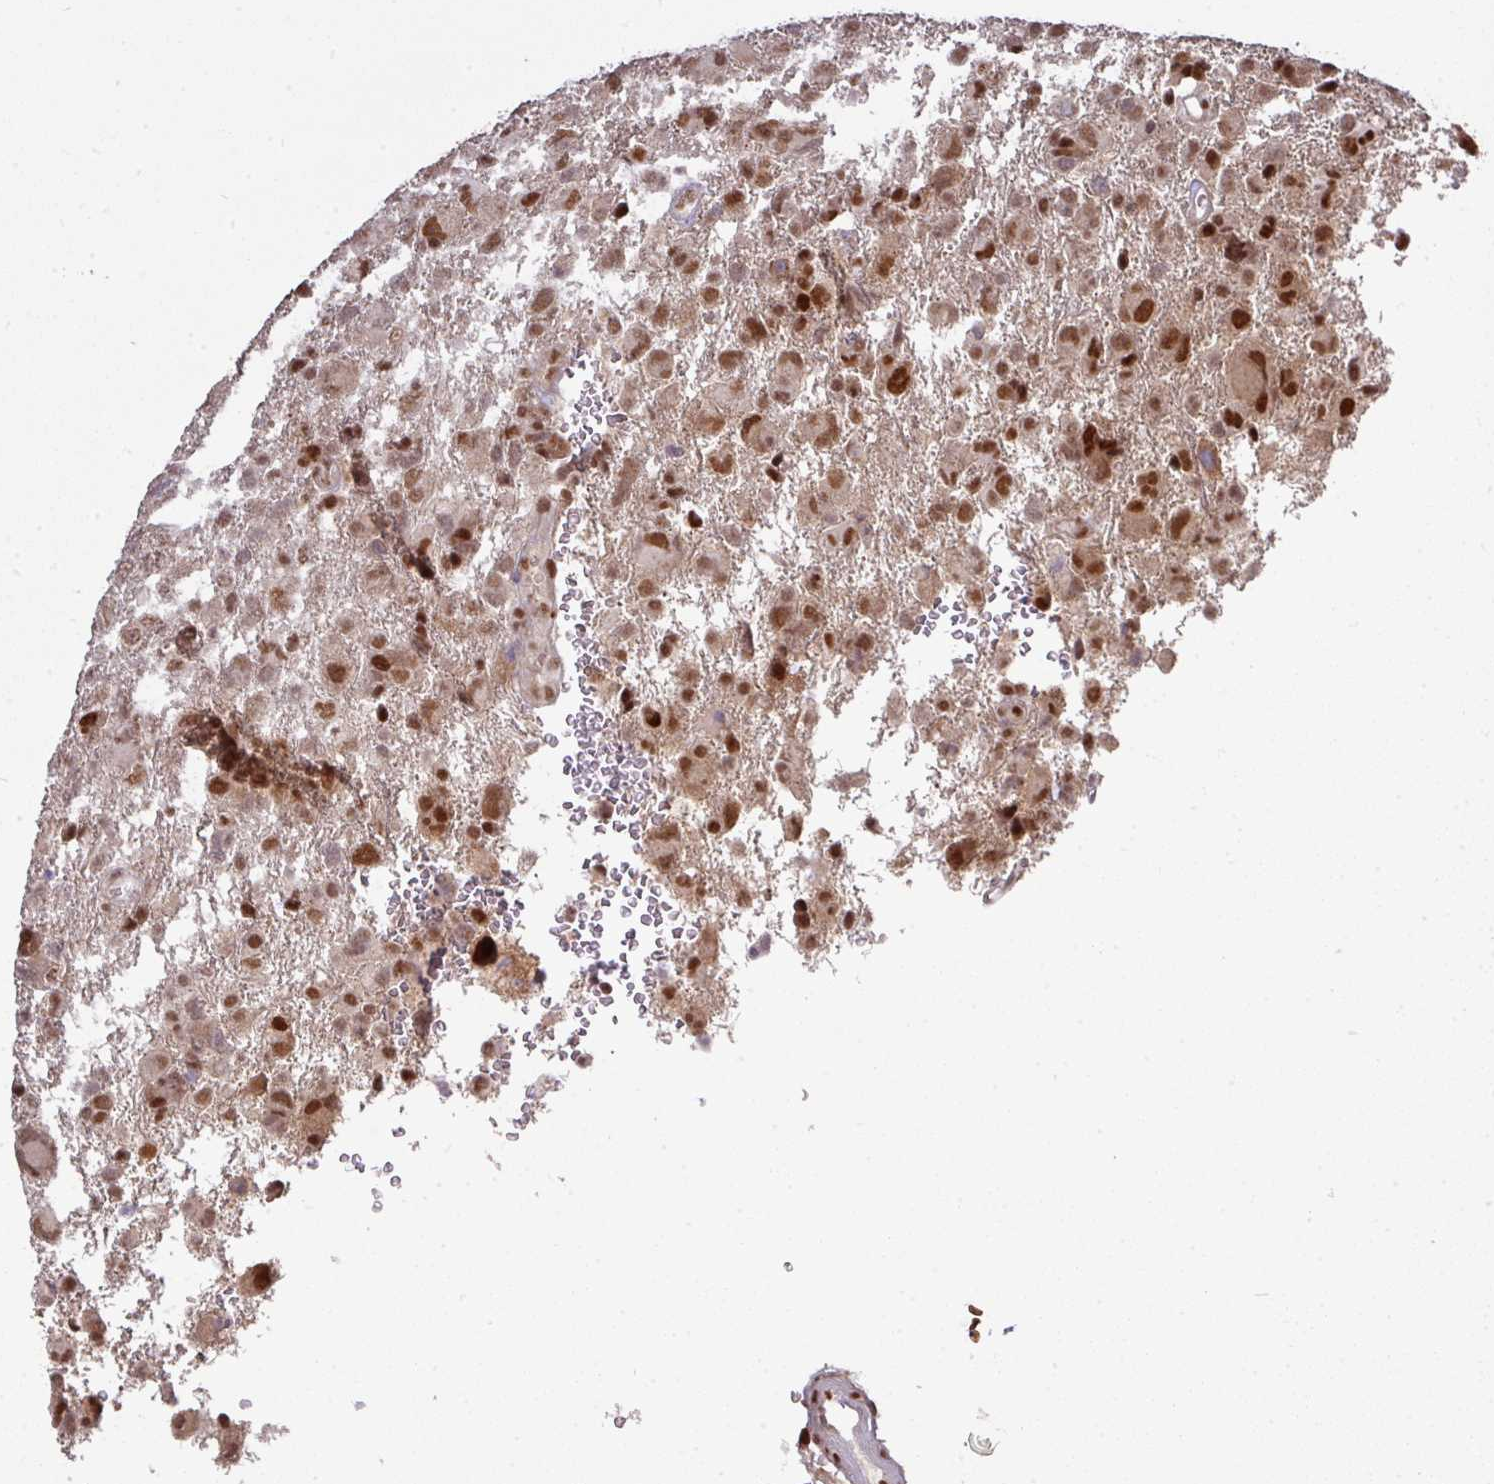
{"staining": {"intensity": "strong", "quantity": ">75%", "location": "nuclear"}, "tissue": "glioma", "cell_type": "Tumor cells", "image_type": "cancer", "snomed": [{"axis": "morphology", "description": "Glioma, malignant, High grade"}, {"axis": "topography", "description": "Brain"}], "caption": "A high amount of strong nuclear positivity is appreciated in about >75% of tumor cells in glioma tissue.", "gene": "CIC", "patient": {"sex": "male", "age": 61}}